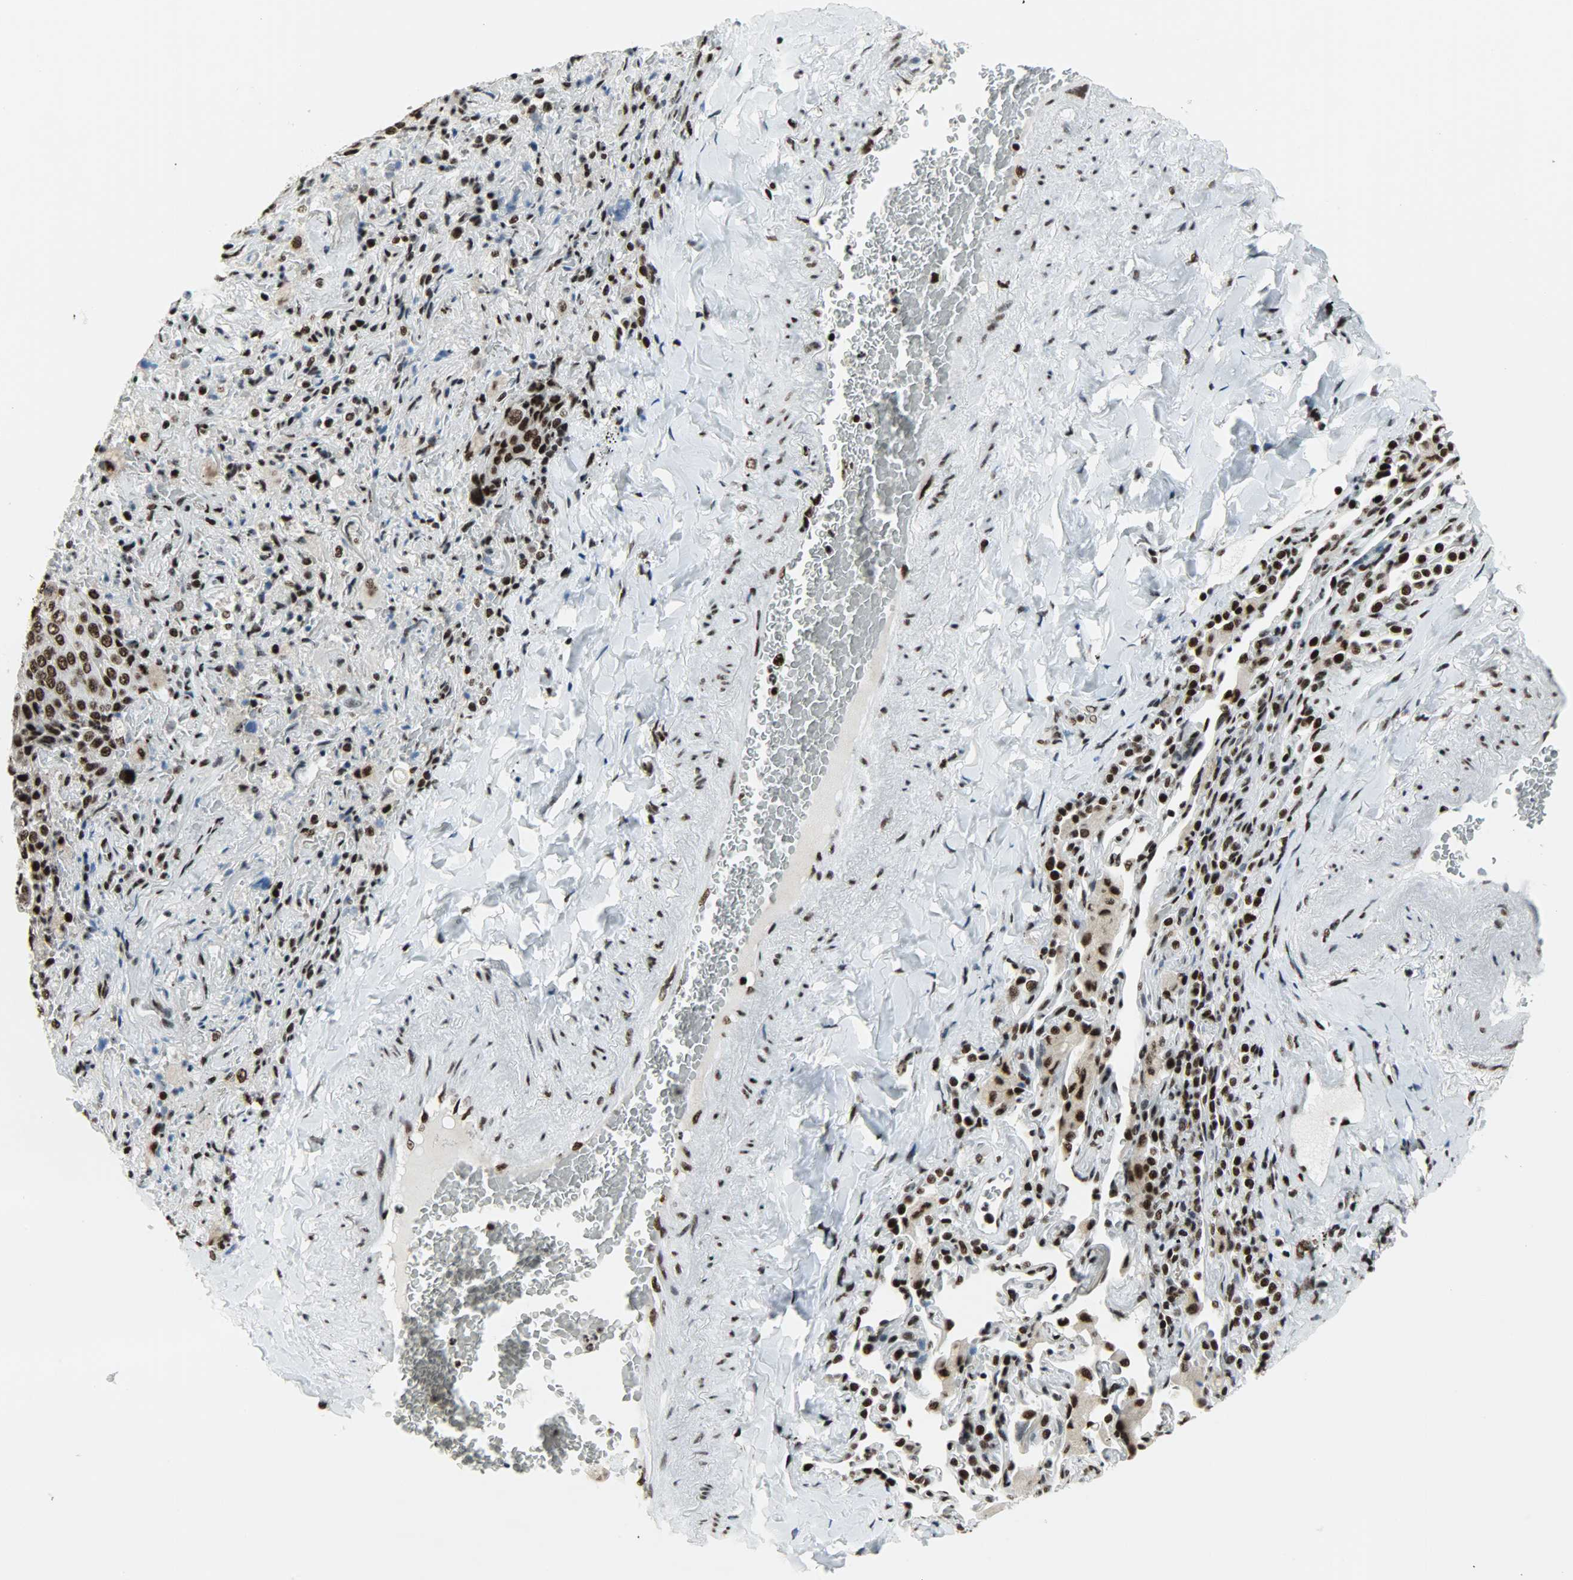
{"staining": {"intensity": "strong", "quantity": ">75%", "location": "nuclear"}, "tissue": "lung cancer", "cell_type": "Tumor cells", "image_type": "cancer", "snomed": [{"axis": "morphology", "description": "Squamous cell carcinoma, NOS"}, {"axis": "topography", "description": "Lung"}], "caption": "Strong nuclear expression for a protein is identified in approximately >75% of tumor cells of lung cancer (squamous cell carcinoma) using immunohistochemistry (IHC).", "gene": "SNRPA", "patient": {"sex": "male", "age": 54}}